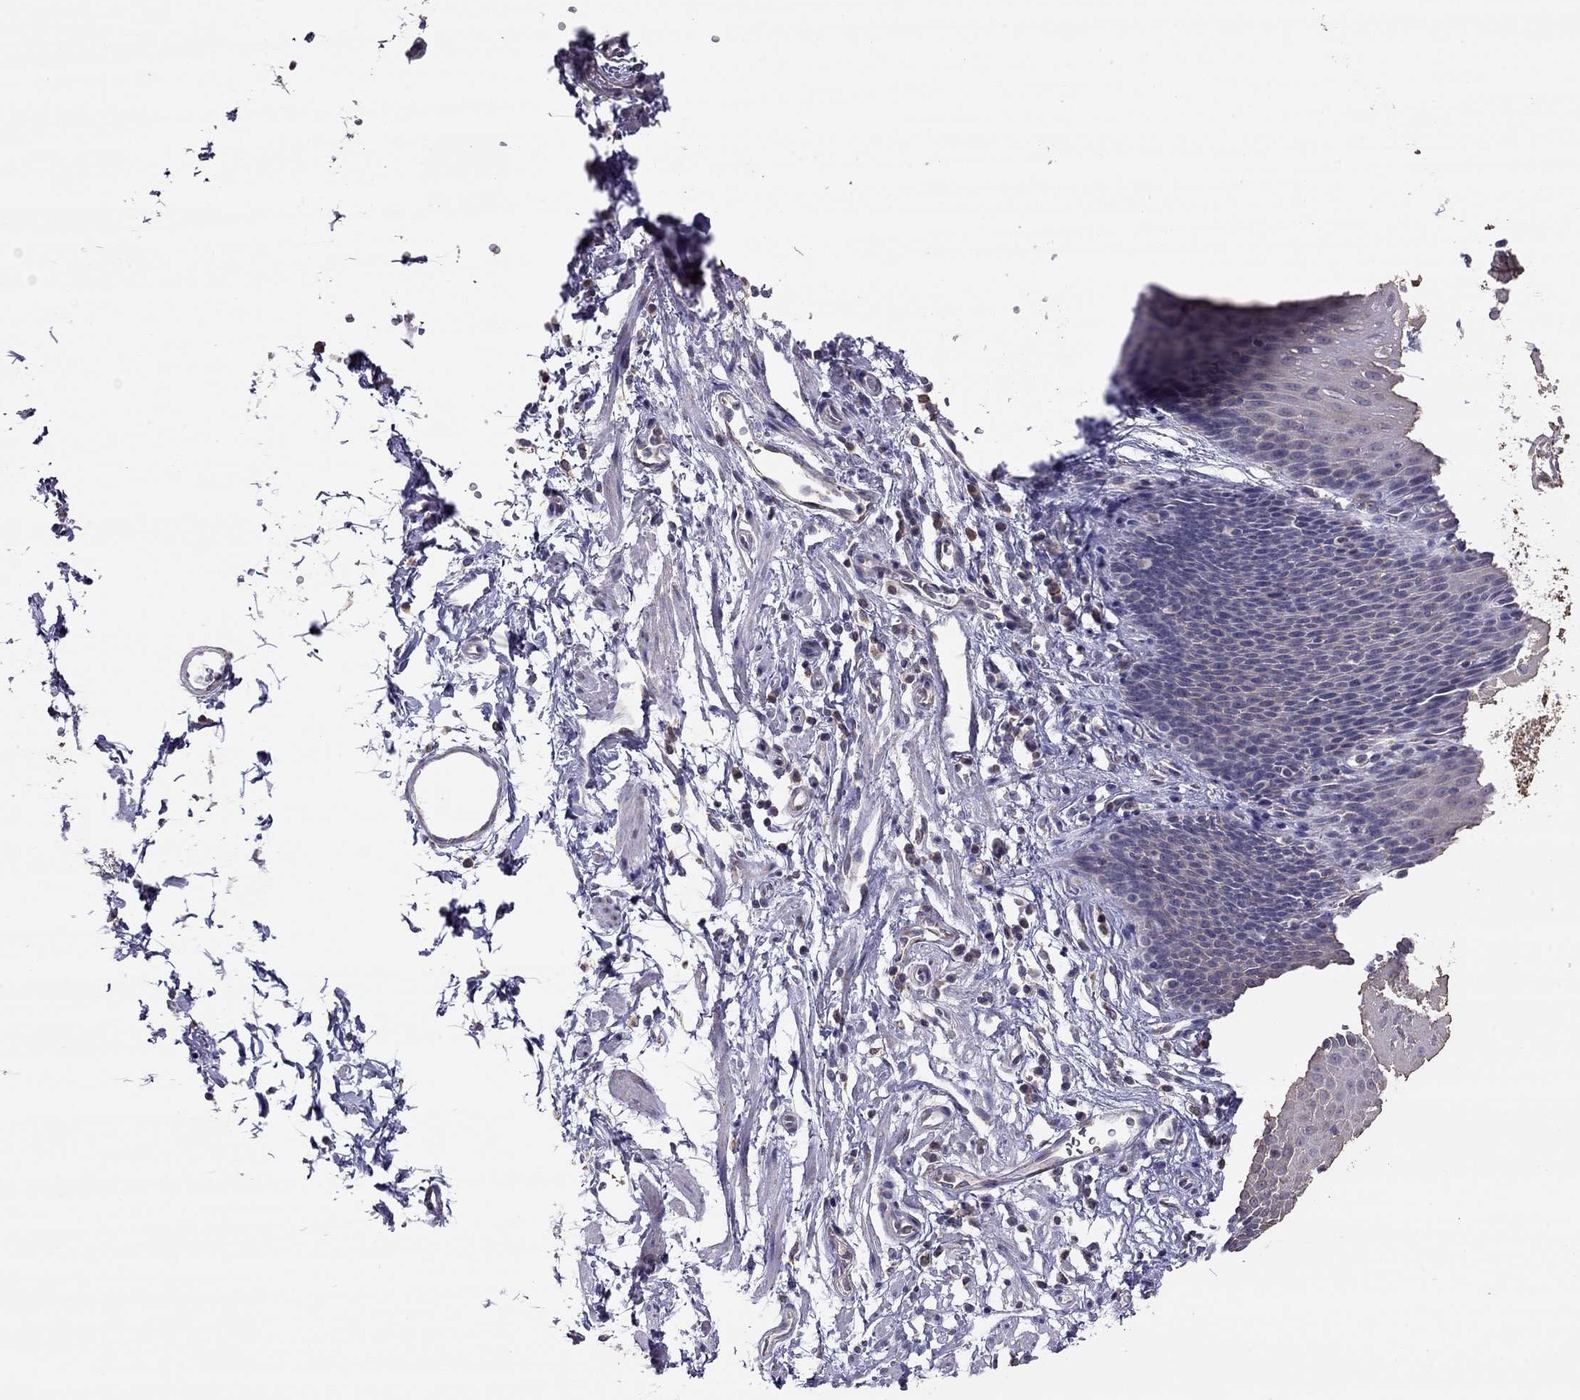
{"staining": {"intensity": "negative", "quantity": "none", "location": "none"}, "tissue": "esophagus", "cell_type": "Squamous epithelial cells", "image_type": "normal", "snomed": [{"axis": "morphology", "description": "Normal tissue, NOS"}, {"axis": "topography", "description": "Esophagus"}], "caption": "IHC image of benign human esophagus stained for a protein (brown), which demonstrates no expression in squamous epithelial cells. Nuclei are stained in blue.", "gene": "LRIT3", "patient": {"sex": "male", "age": 72}}